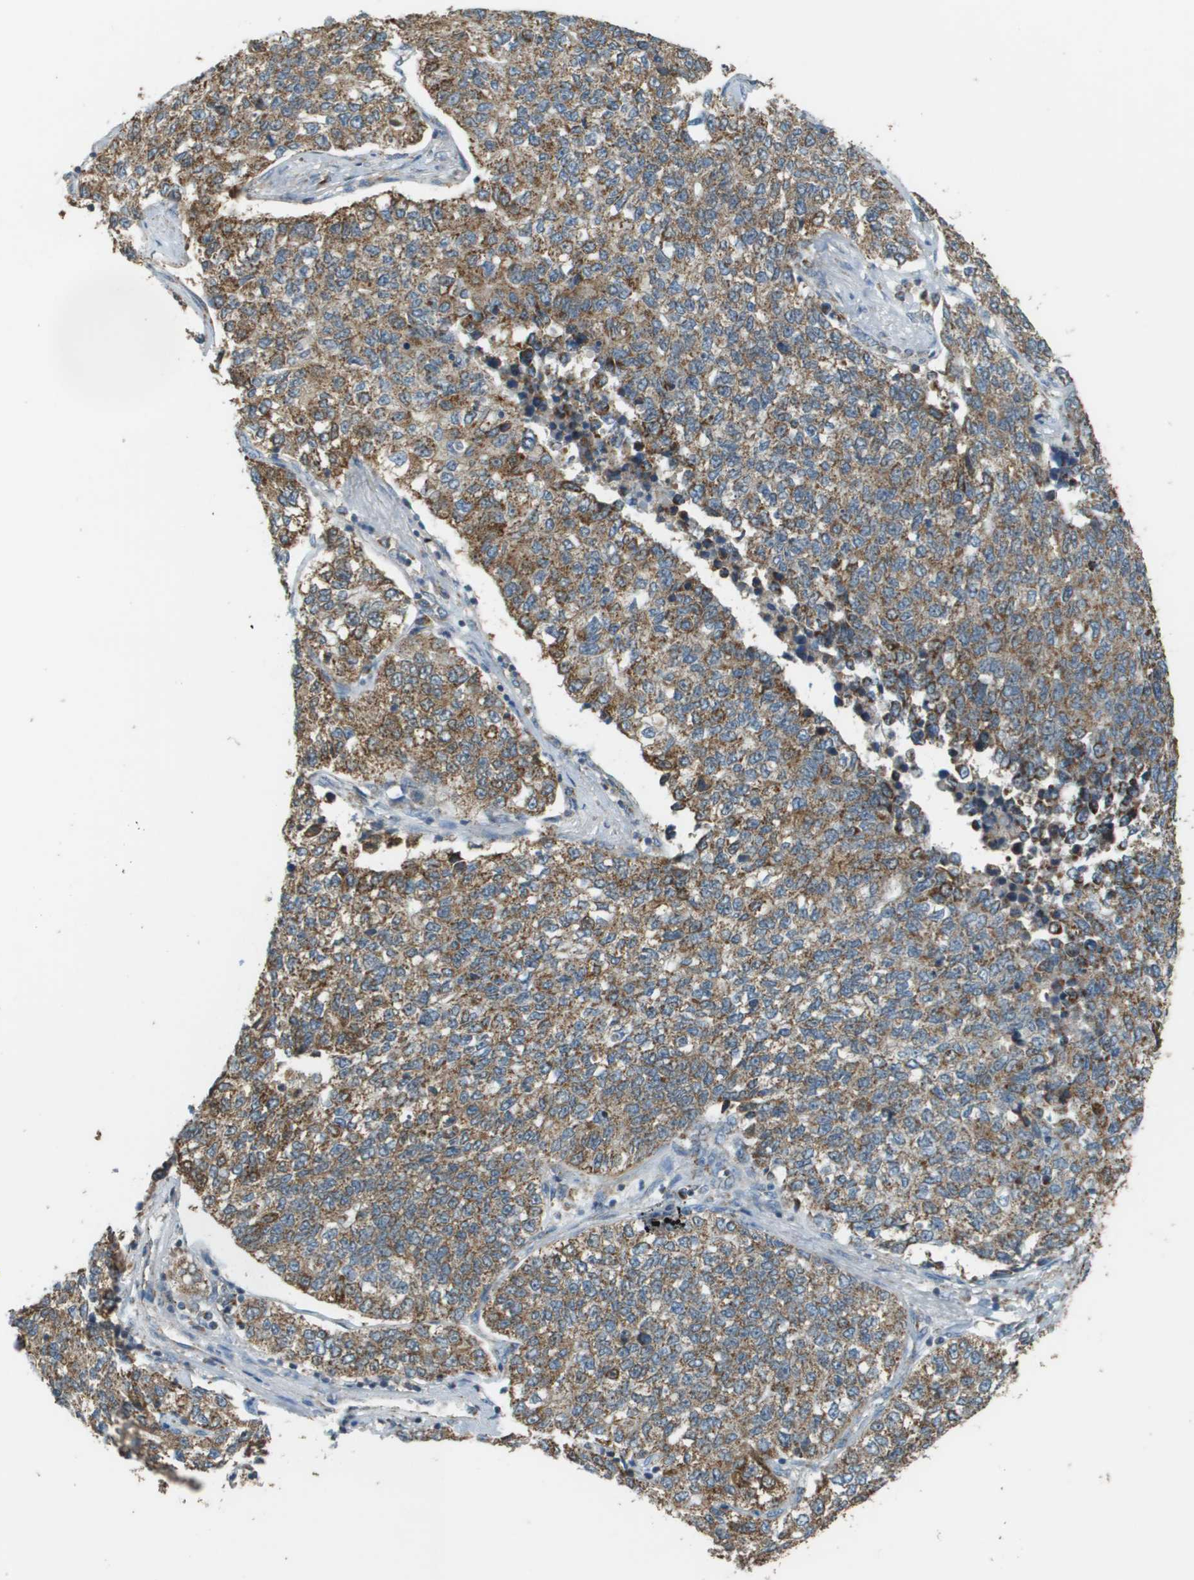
{"staining": {"intensity": "moderate", "quantity": ">75%", "location": "cytoplasmic/membranous"}, "tissue": "lung cancer", "cell_type": "Tumor cells", "image_type": "cancer", "snomed": [{"axis": "morphology", "description": "Adenocarcinoma, NOS"}, {"axis": "topography", "description": "Lung"}], "caption": "This micrograph demonstrates IHC staining of human lung adenocarcinoma, with medium moderate cytoplasmic/membranous positivity in approximately >75% of tumor cells.", "gene": "FH", "patient": {"sex": "male", "age": 49}}